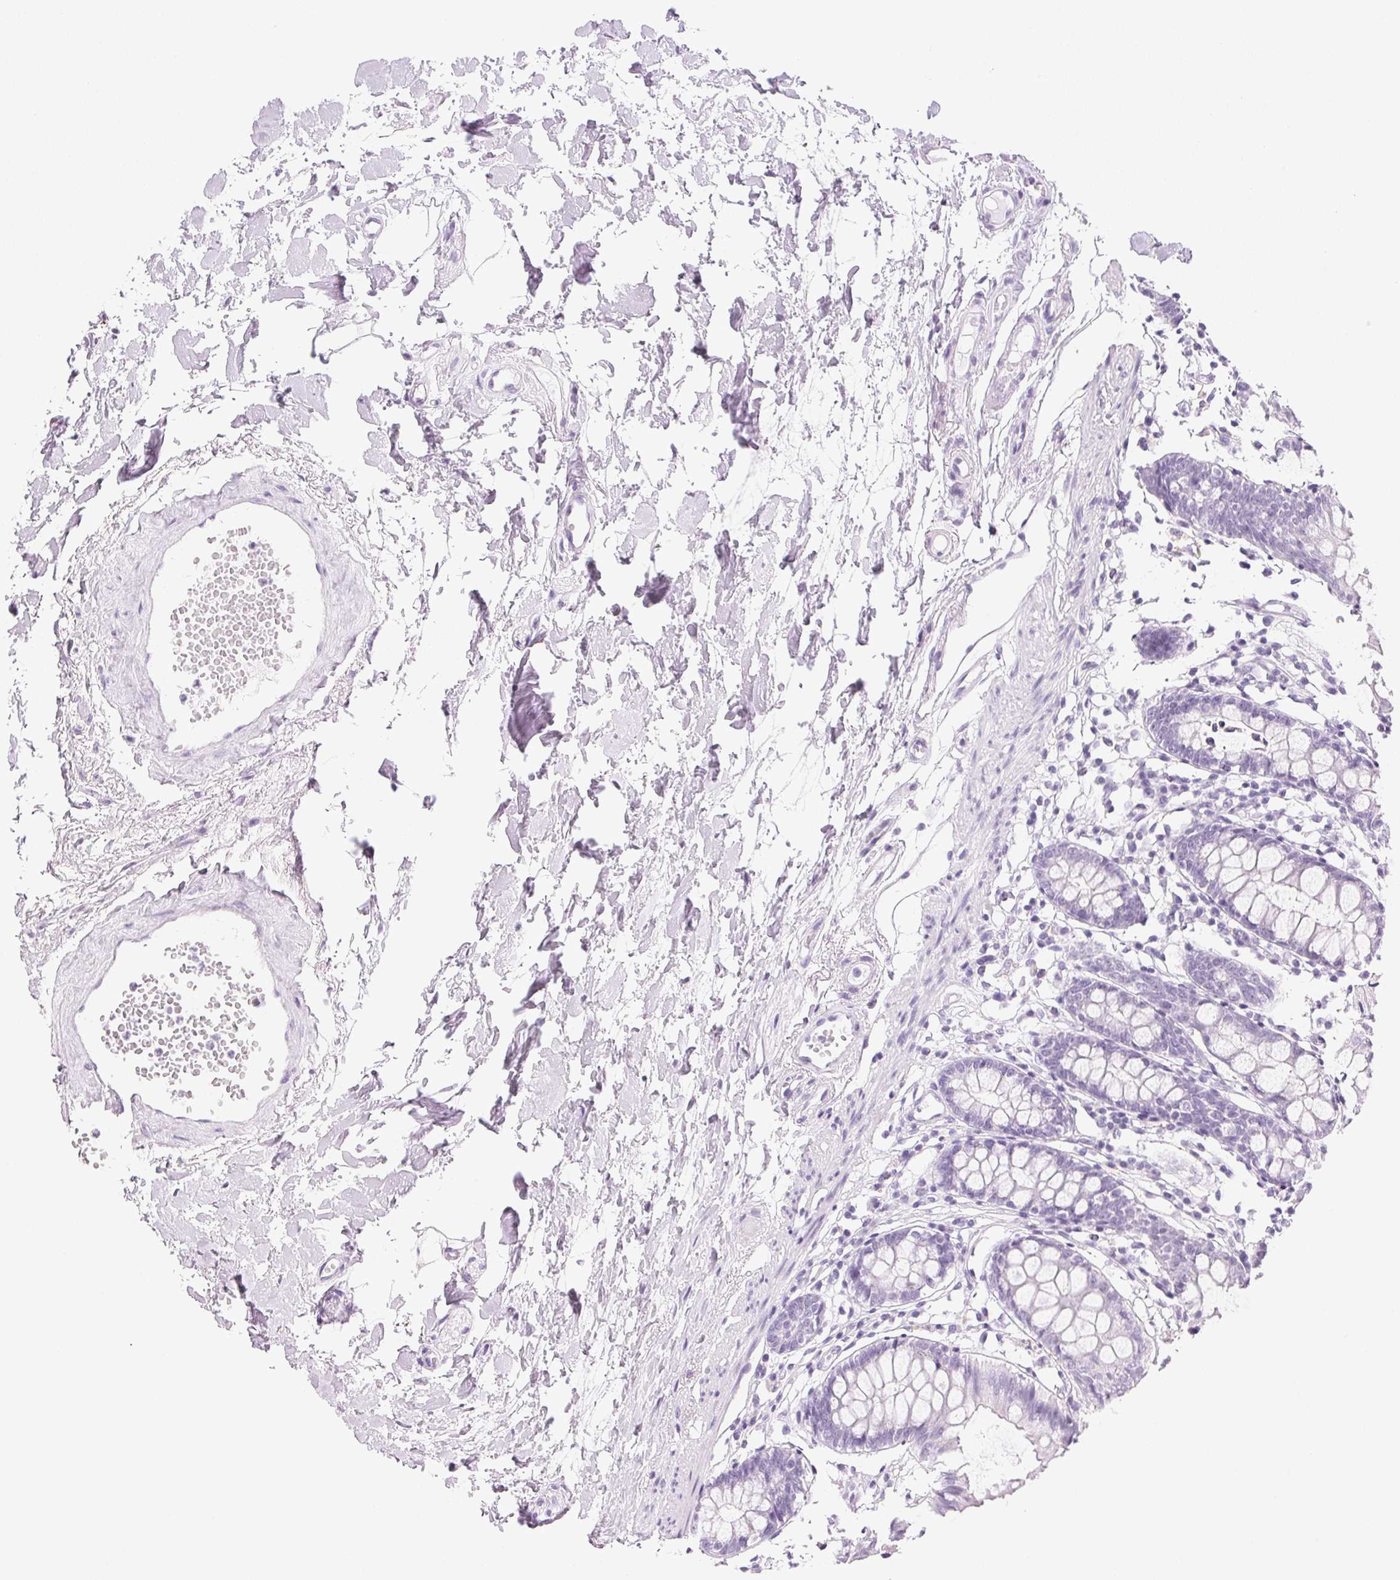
{"staining": {"intensity": "negative", "quantity": "none", "location": "none"}, "tissue": "colon", "cell_type": "Endothelial cells", "image_type": "normal", "snomed": [{"axis": "morphology", "description": "Normal tissue, NOS"}, {"axis": "topography", "description": "Colon"}], "caption": "Endothelial cells show no significant protein positivity in normal colon.", "gene": "IGFBP1", "patient": {"sex": "female", "age": 84}}